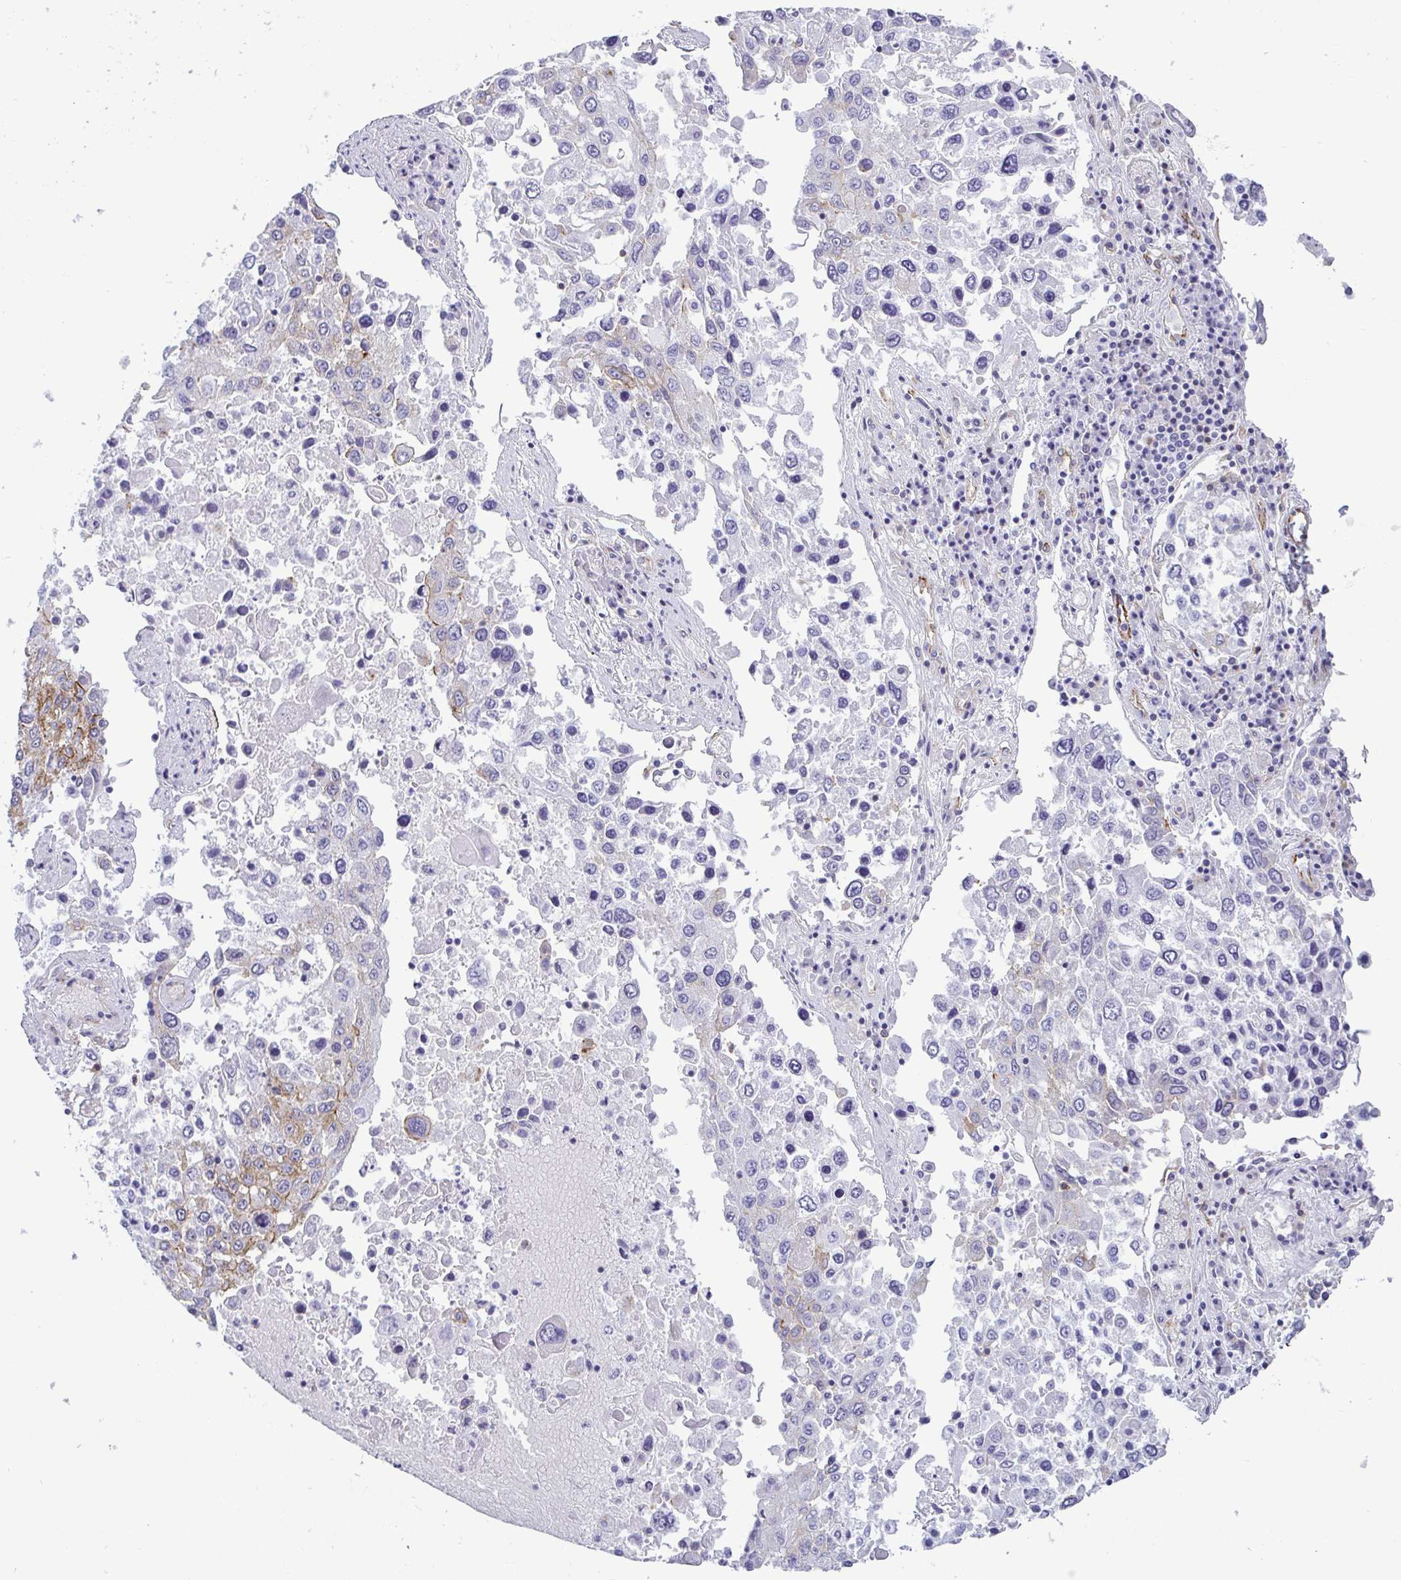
{"staining": {"intensity": "weak", "quantity": "<25%", "location": "cytoplasmic/membranous"}, "tissue": "lung cancer", "cell_type": "Tumor cells", "image_type": "cancer", "snomed": [{"axis": "morphology", "description": "Squamous cell carcinoma, NOS"}, {"axis": "topography", "description": "Lung"}], "caption": "Protein analysis of lung squamous cell carcinoma shows no significant positivity in tumor cells.", "gene": "LIMA1", "patient": {"sex": "male", "age": 65}}